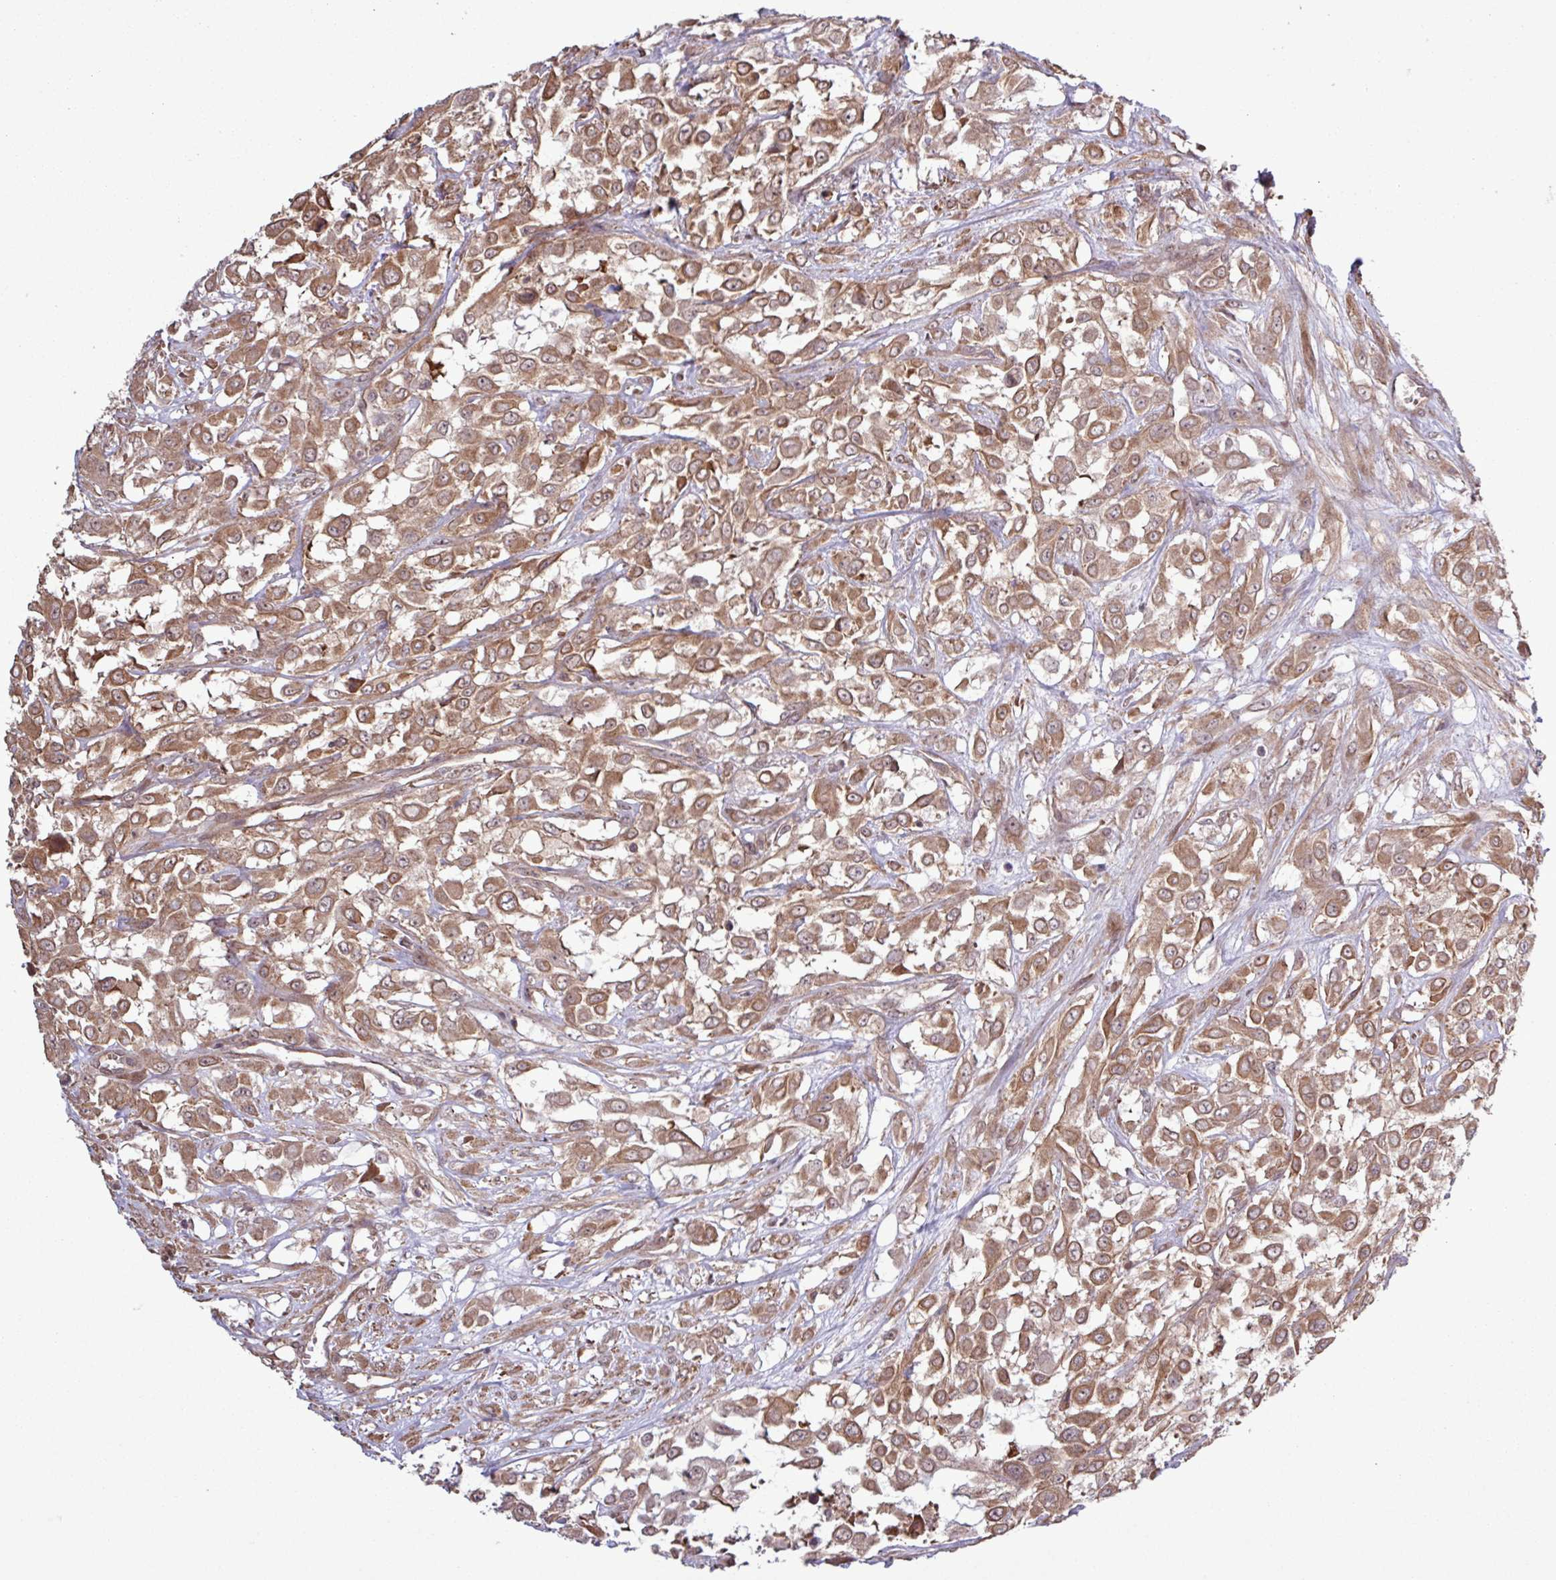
{"staining": {"intensity": "moderate", "quantity": ">75%", "location": "cytoplasmic/membranous"}, "tissue": "urothelial cancer", "cell_type": "Tumor cells", "image_type": "cancer", "snomed": [{"axis": "morphology", "description": "Urothelial carcinoma, High grade"}, {"axis": "topography", "description": "Urinary bladder"}], "caption": "High-power microscopy captured an IHC histopathology image of urothelial cancer, revealing moderate cytoplasmic/membranous positivity in about >75% of tumor cells.", "gene": "TRABD2A", "patient": {"sex": "male", "age": 57}}